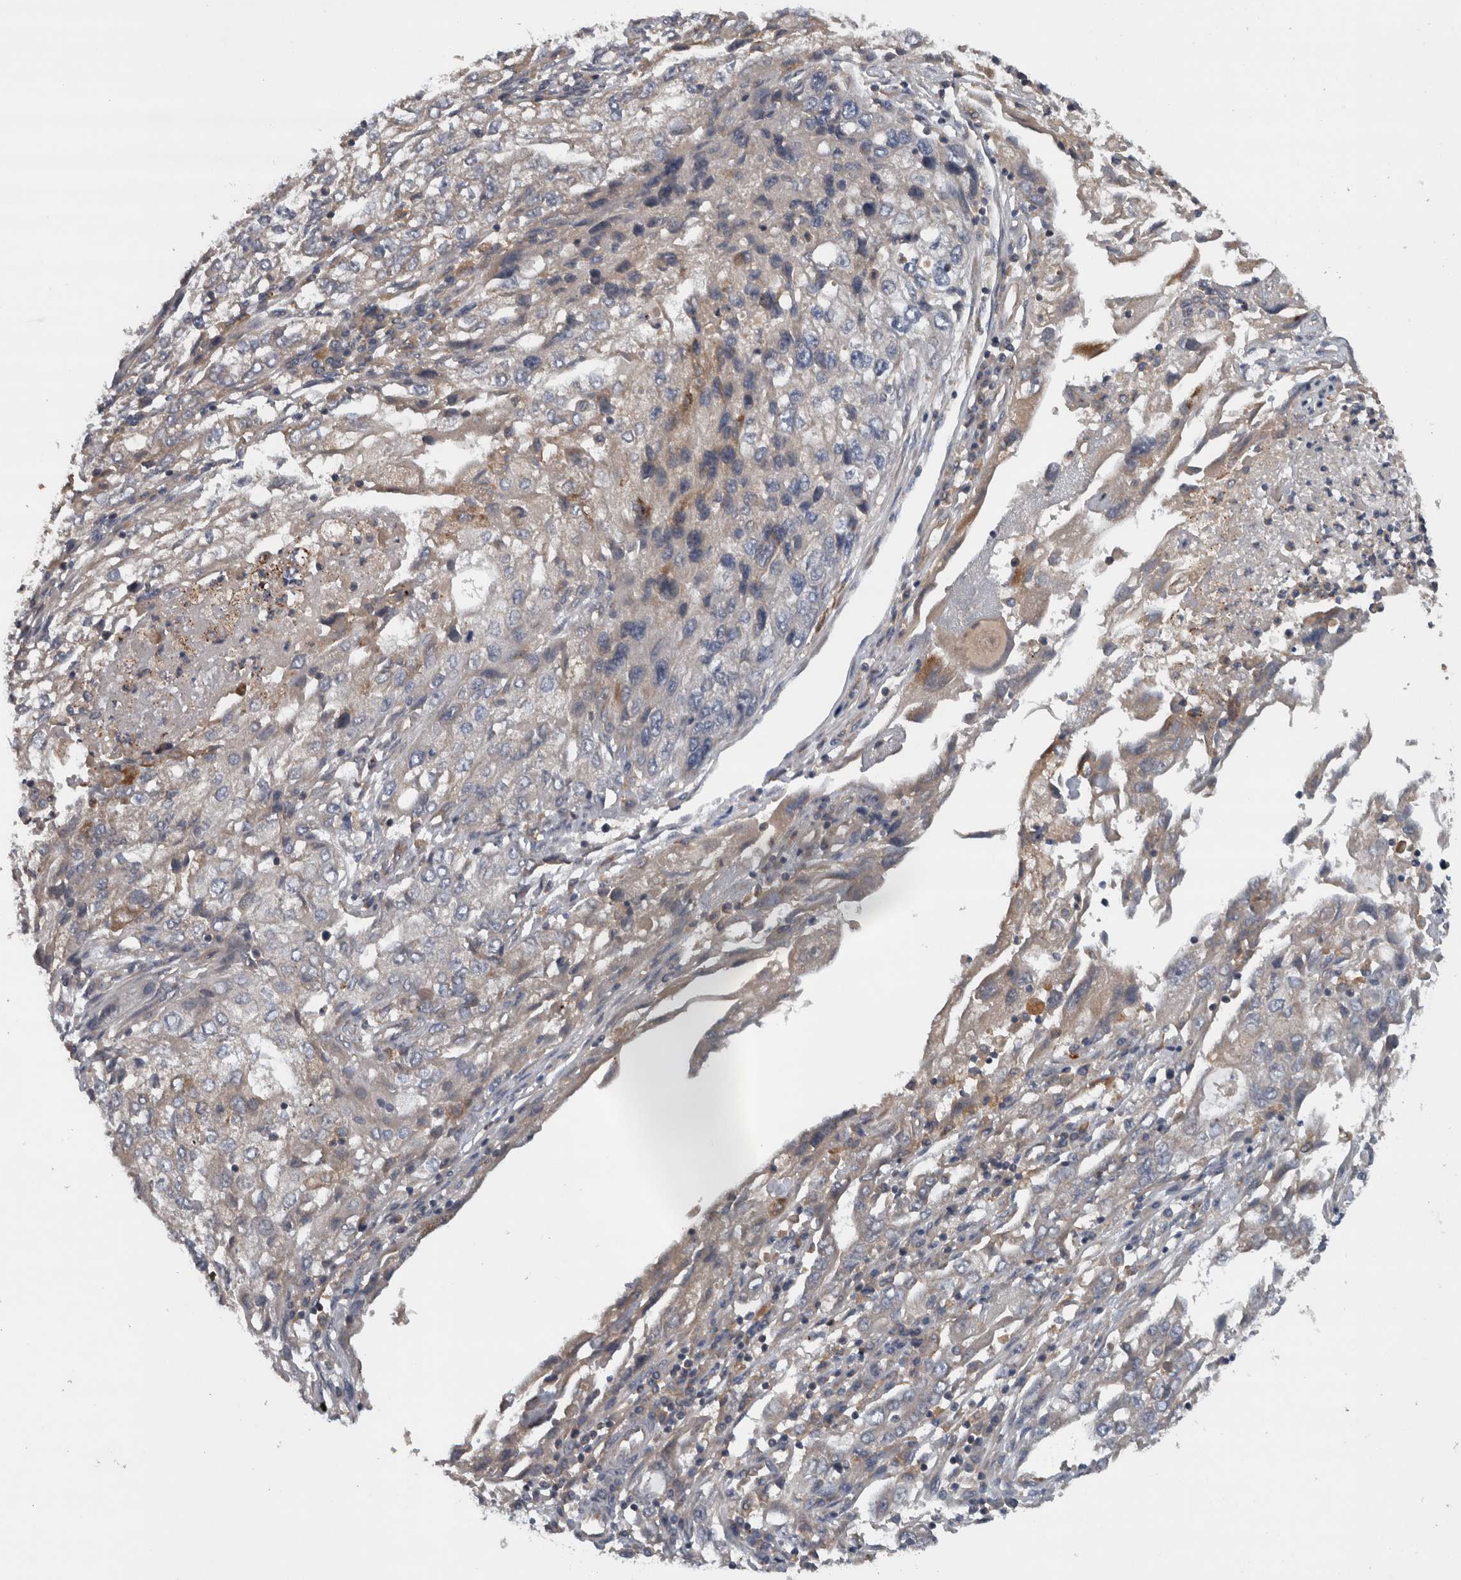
{"staining": {"intensity": "negative", "quantity": "none", "location": "none"}, "tissue": "endometrial cancer", "cell_type": "Tumor cells", "image_type": "cancer", "snomed": [{"axis": "morphology", "description": "Adenocarcinoma, NOS"}, {"axis": "topography", "description": "Endometrium"}], "caption": "A high-resolution image shows immunohistochemistry (IHC) staining of endometrial adenocarcinoma, which displays no significant staining in tumor cells. (Immunohistochemistry, brightfield microscopy, high magnification).", "gene": "SCARA5", "patient": {"sex": "female", "age": 49}}